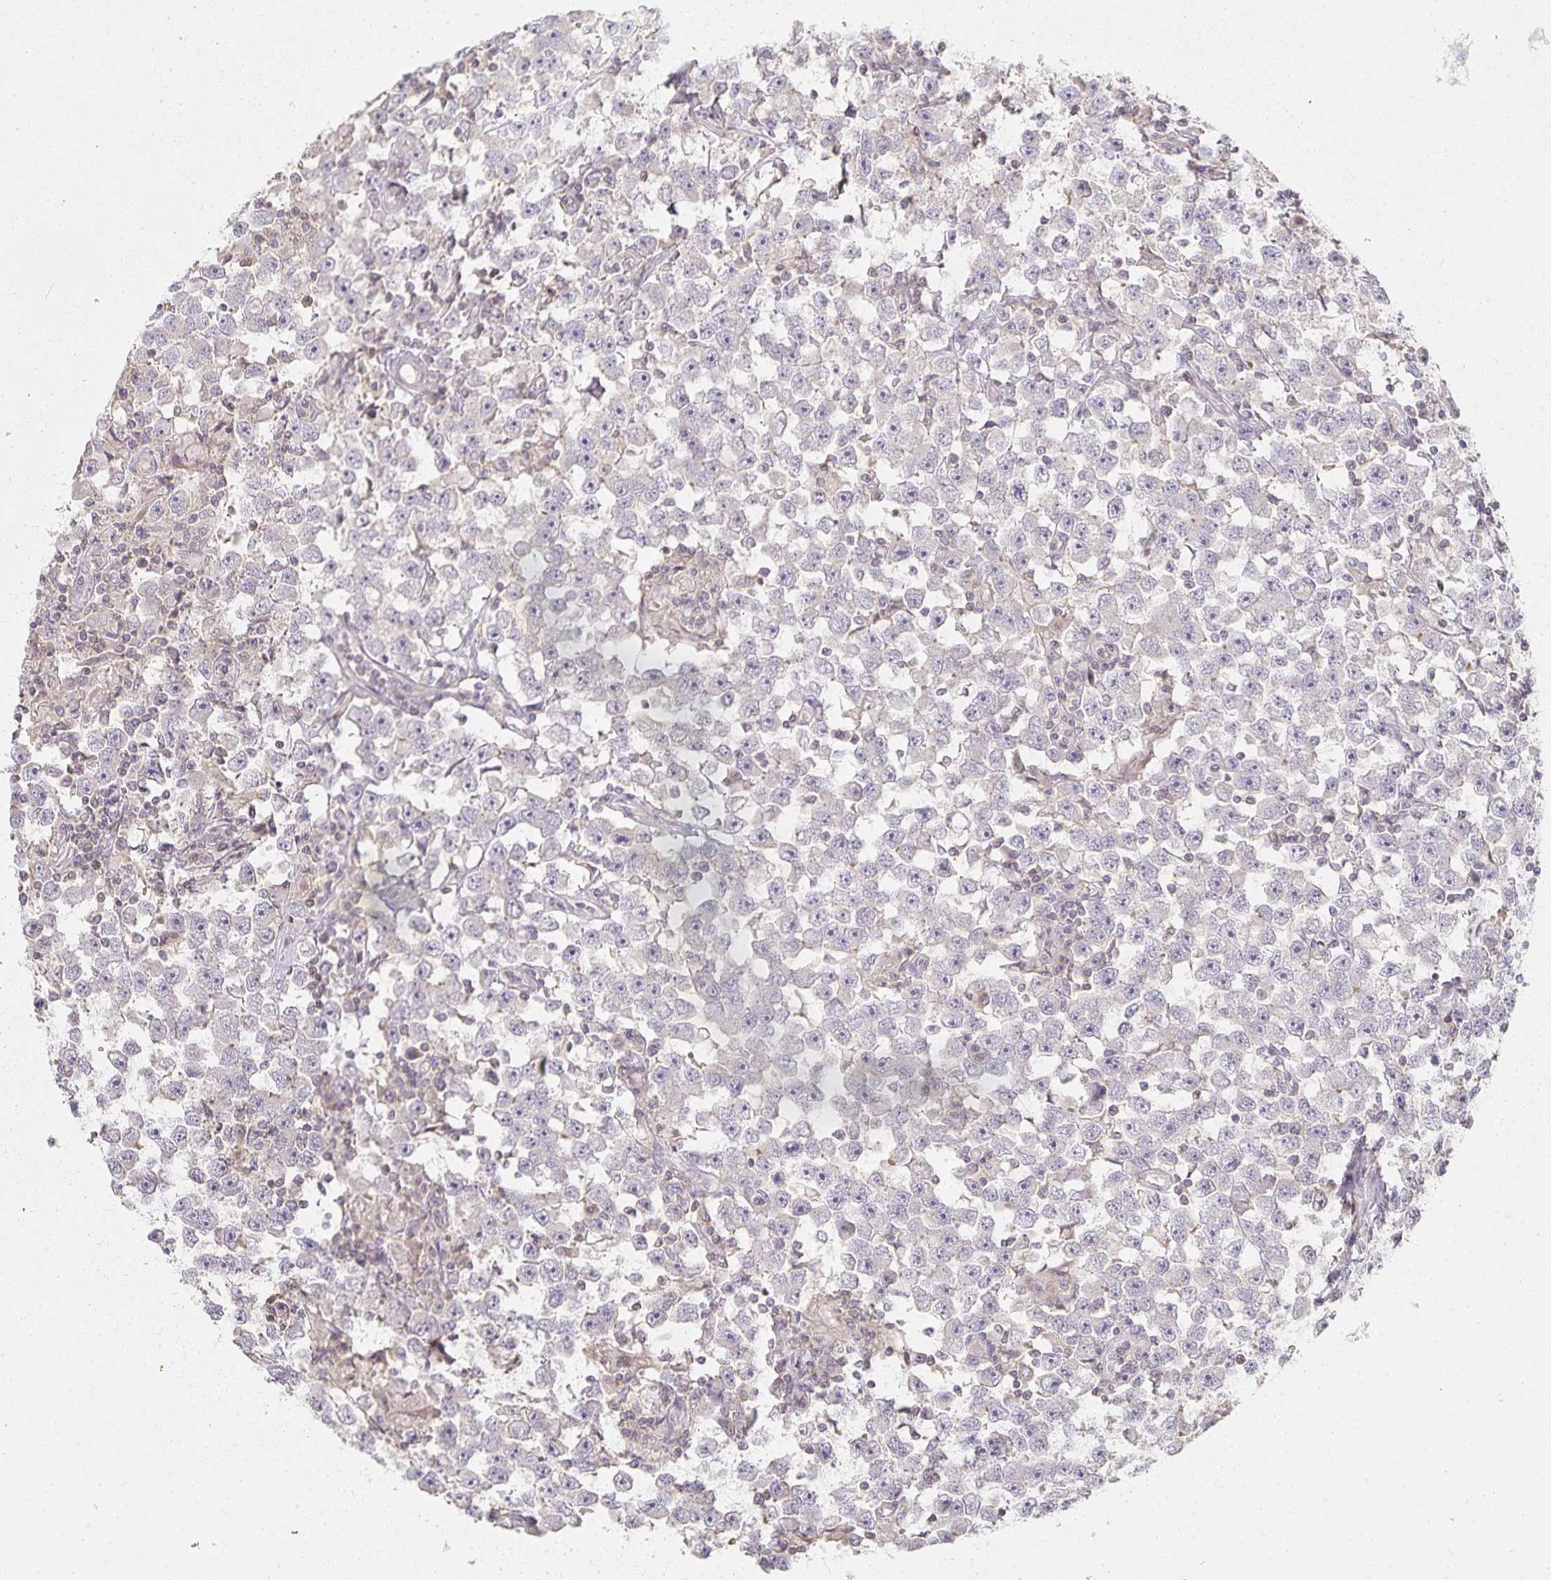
{"staining": {"intensity": "negative", "quantity": "none", "location": "none"}, "tissue": "testis cancer", "cell_type": "Tumor cells", "image_type": "cancer", "snomed": [{"axis": "morphology", "description": "Seminoma, NOS"}, {"axis": "topography", "description": "Testis"}], "caption": "IHC micrograph of testis cancer stained for a protein (brown), which shows no positivity in tumor cells.", "gene": "GATA3", "patient": {"sex": "male", "age": 33}}